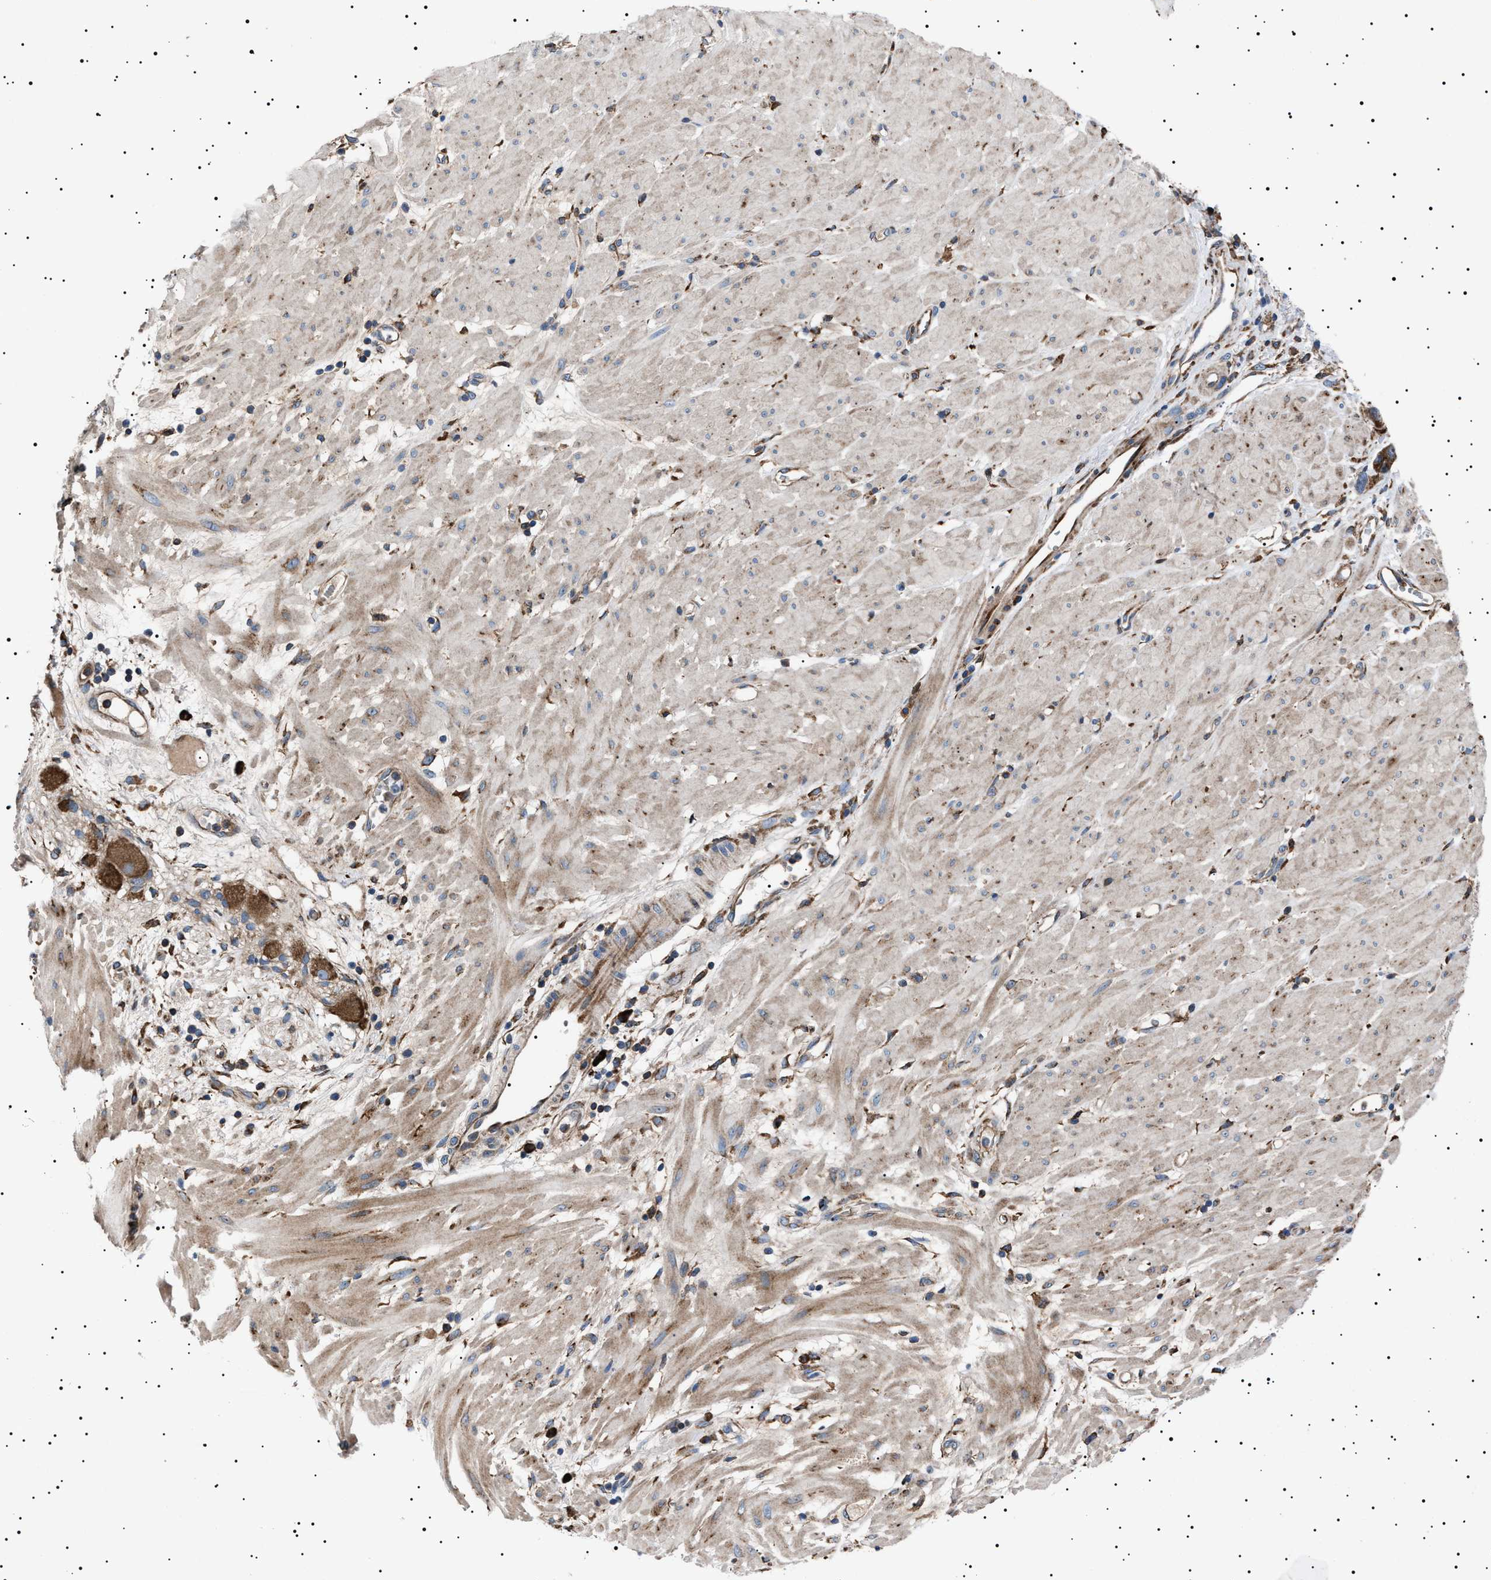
{"staining": {"intensity": "moderate", "quantity": ">75%", "location": "cytoplasmic/membranous"}, "tissue": "stomach cancer", "cell_type": "Tumor cells", "image_type": "cancer", "snomed": [{"axis": "morphology", "description": "Adenocarcinoma, NOS"}, {"axis": "topography", "description": "Stomach"}, {"axis": "topography", "description": "Stomach, lower"}], "caption": "Immunohistochemistry staining of stomach cancer (adenocarcinoma), which exhibits medium levels of moderate cytoplasmic/membranous staining in about >75% of tumor cells indicating moderate cytoplasmic/membranous protein expression. The staining was performed using DAB (brown) for protein detection and nuclei were counterstained in hematoxylin (blue).", "gene": "TOP1MT", "patient": {"sex": "female", "age": 48}}